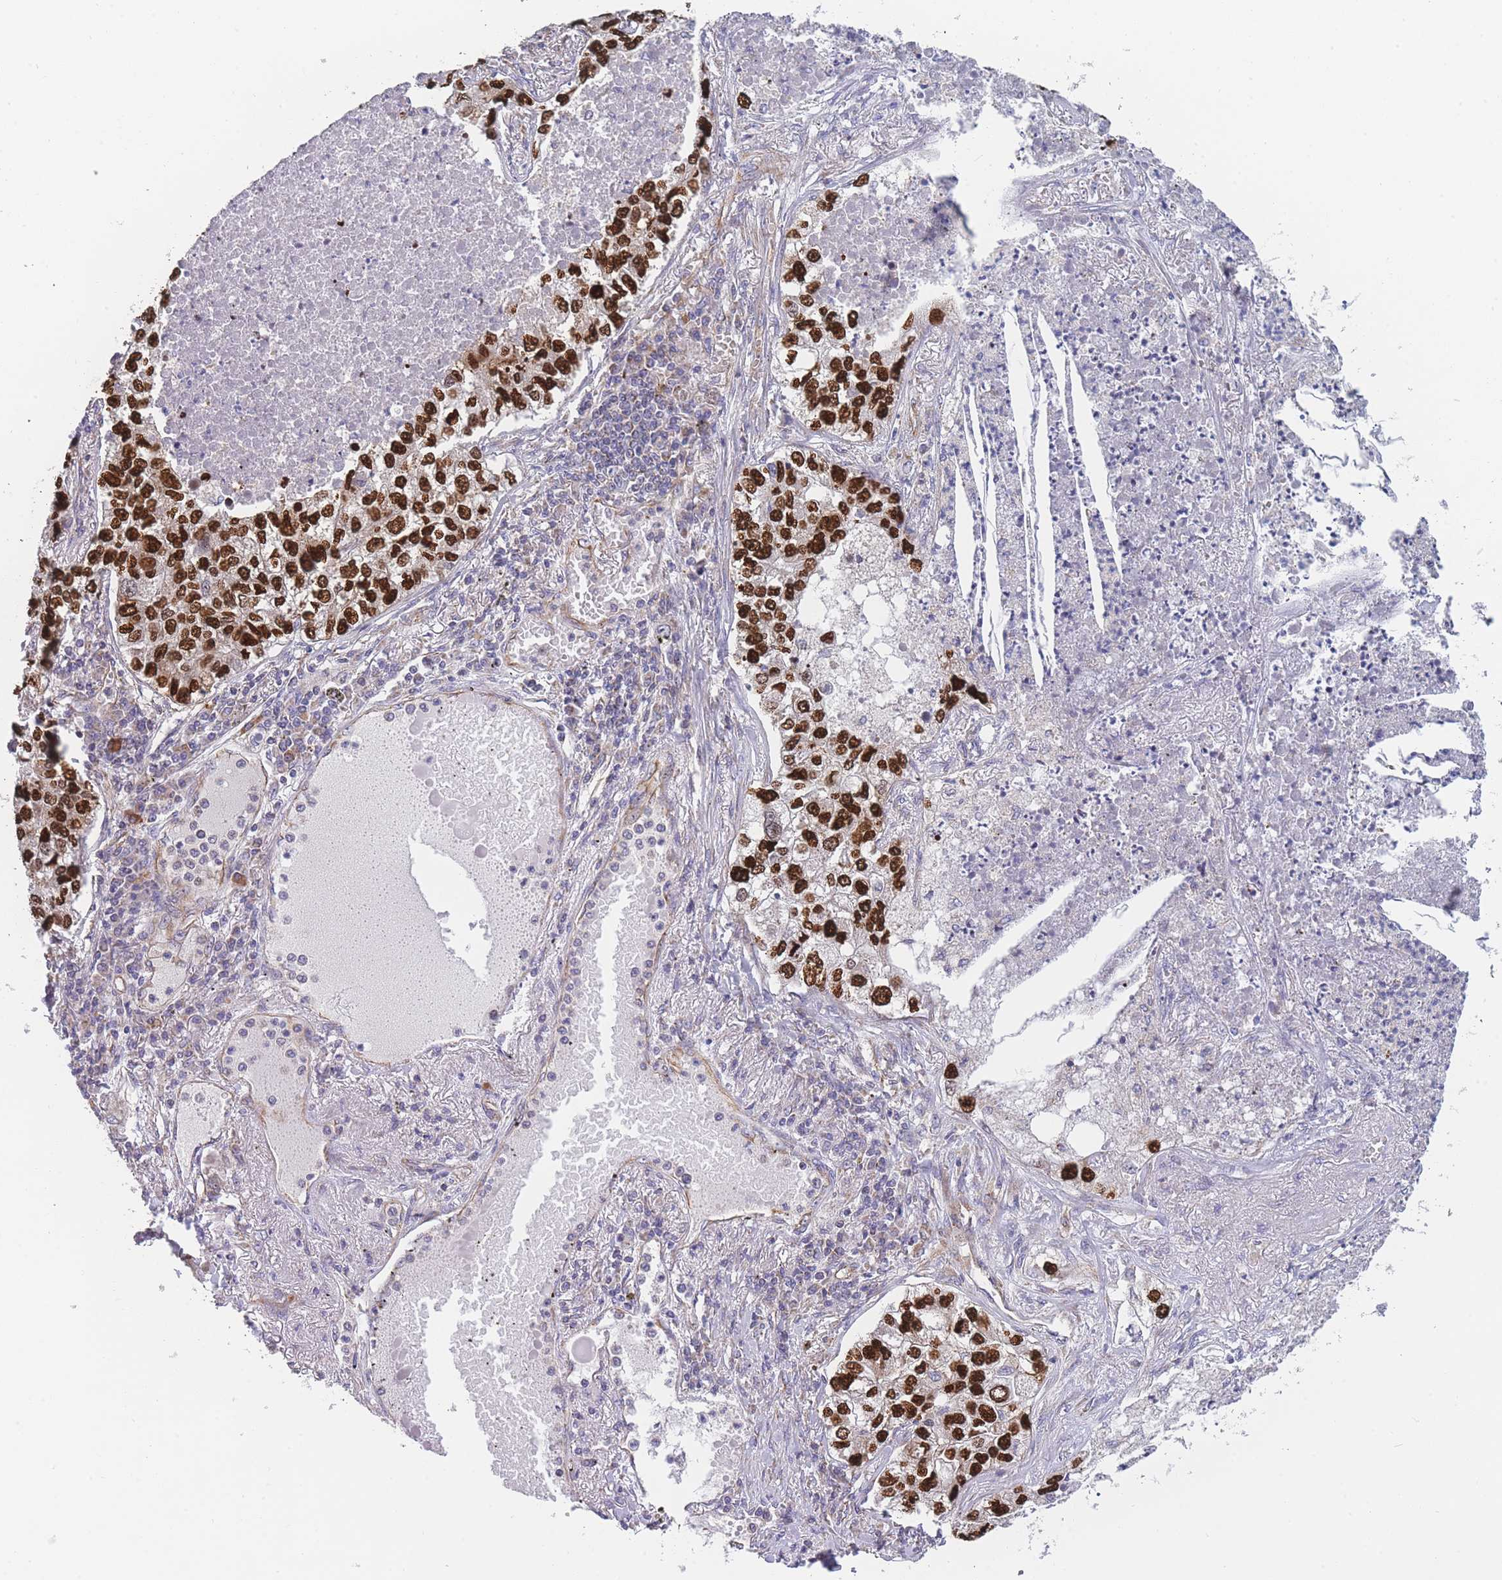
{"staining": {"intensity": "strong", "quantity": ">75%", "location": "nuclear"}, "tissue": "lung cancer", "cell_type": "Tumor cells", "image_type": "cancer", "snomed": [{"axis": "morphology", "description": "Adenocarcinoma, NOS"}, {"axis": "topography", "description": "Lung"}], "caption": "Adenocarcinoma (lung) stained with a protein marker shows strong staining in tumor cells.", "gene": "MTRES1", "patient": {"sex": "male", "age": 49}}